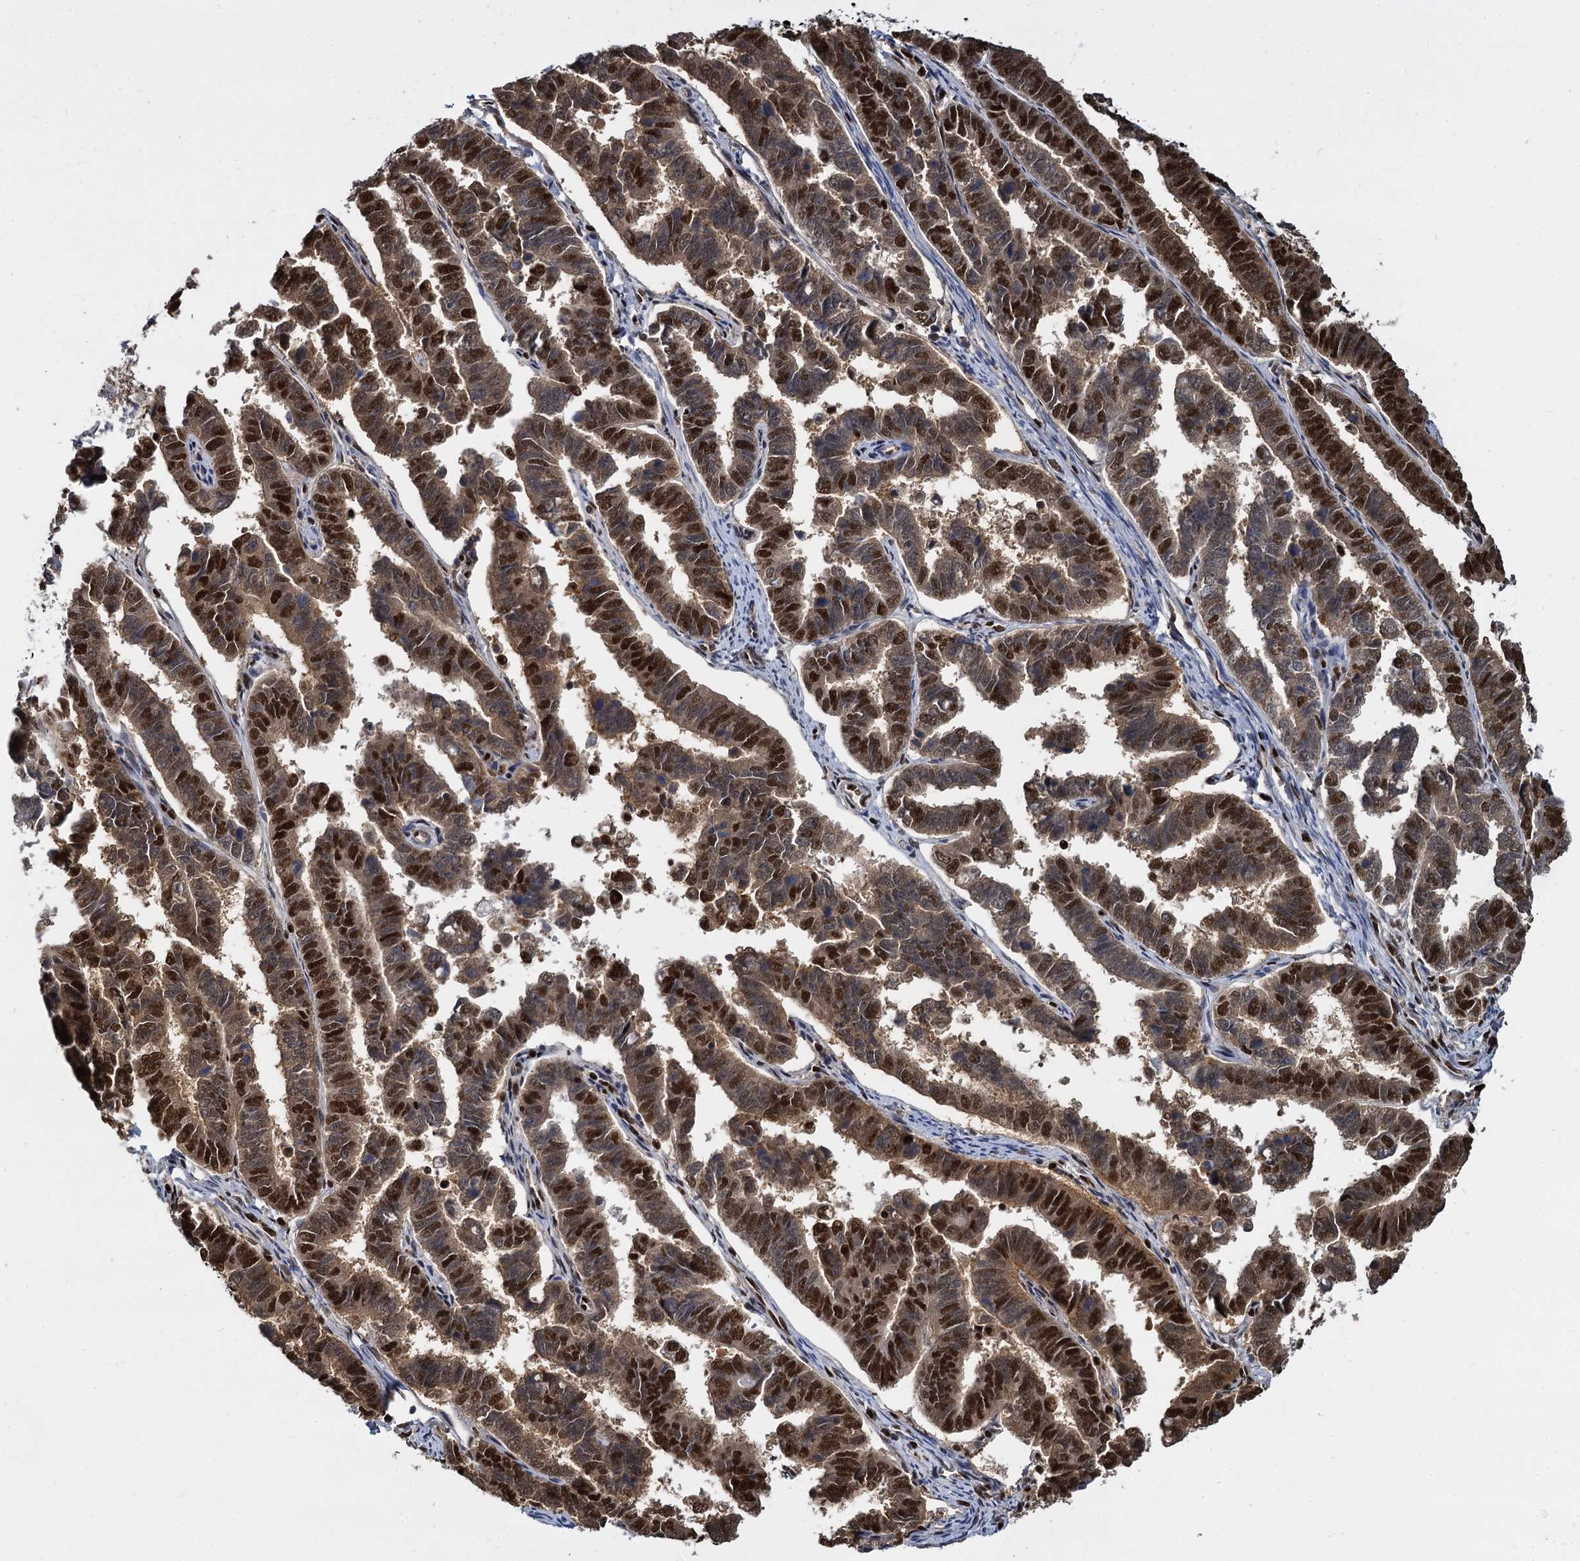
{"staining": {"intensity": "strong", "quantity": ">75%", "location": "cytoplasmic/membranous,nuclear"}, "tissue": "endometrial cancer", "cell_type": "Tumor cells", "image_type": "cancer", "snomed": [{"axis": "morphology", "description": "Adenocarcinoma, NOS"}, {"axis": "topography", "description": "Endometrium"}], "caption": "There is high levels of strong cytoplasmic/membranous and nuclear expression in tumor cells of endometrial cancer, as demonstrated by immunohistochemical staining (brown color).", "gene": "DCPS", "patient": {"sex": "female", "age": 75}}